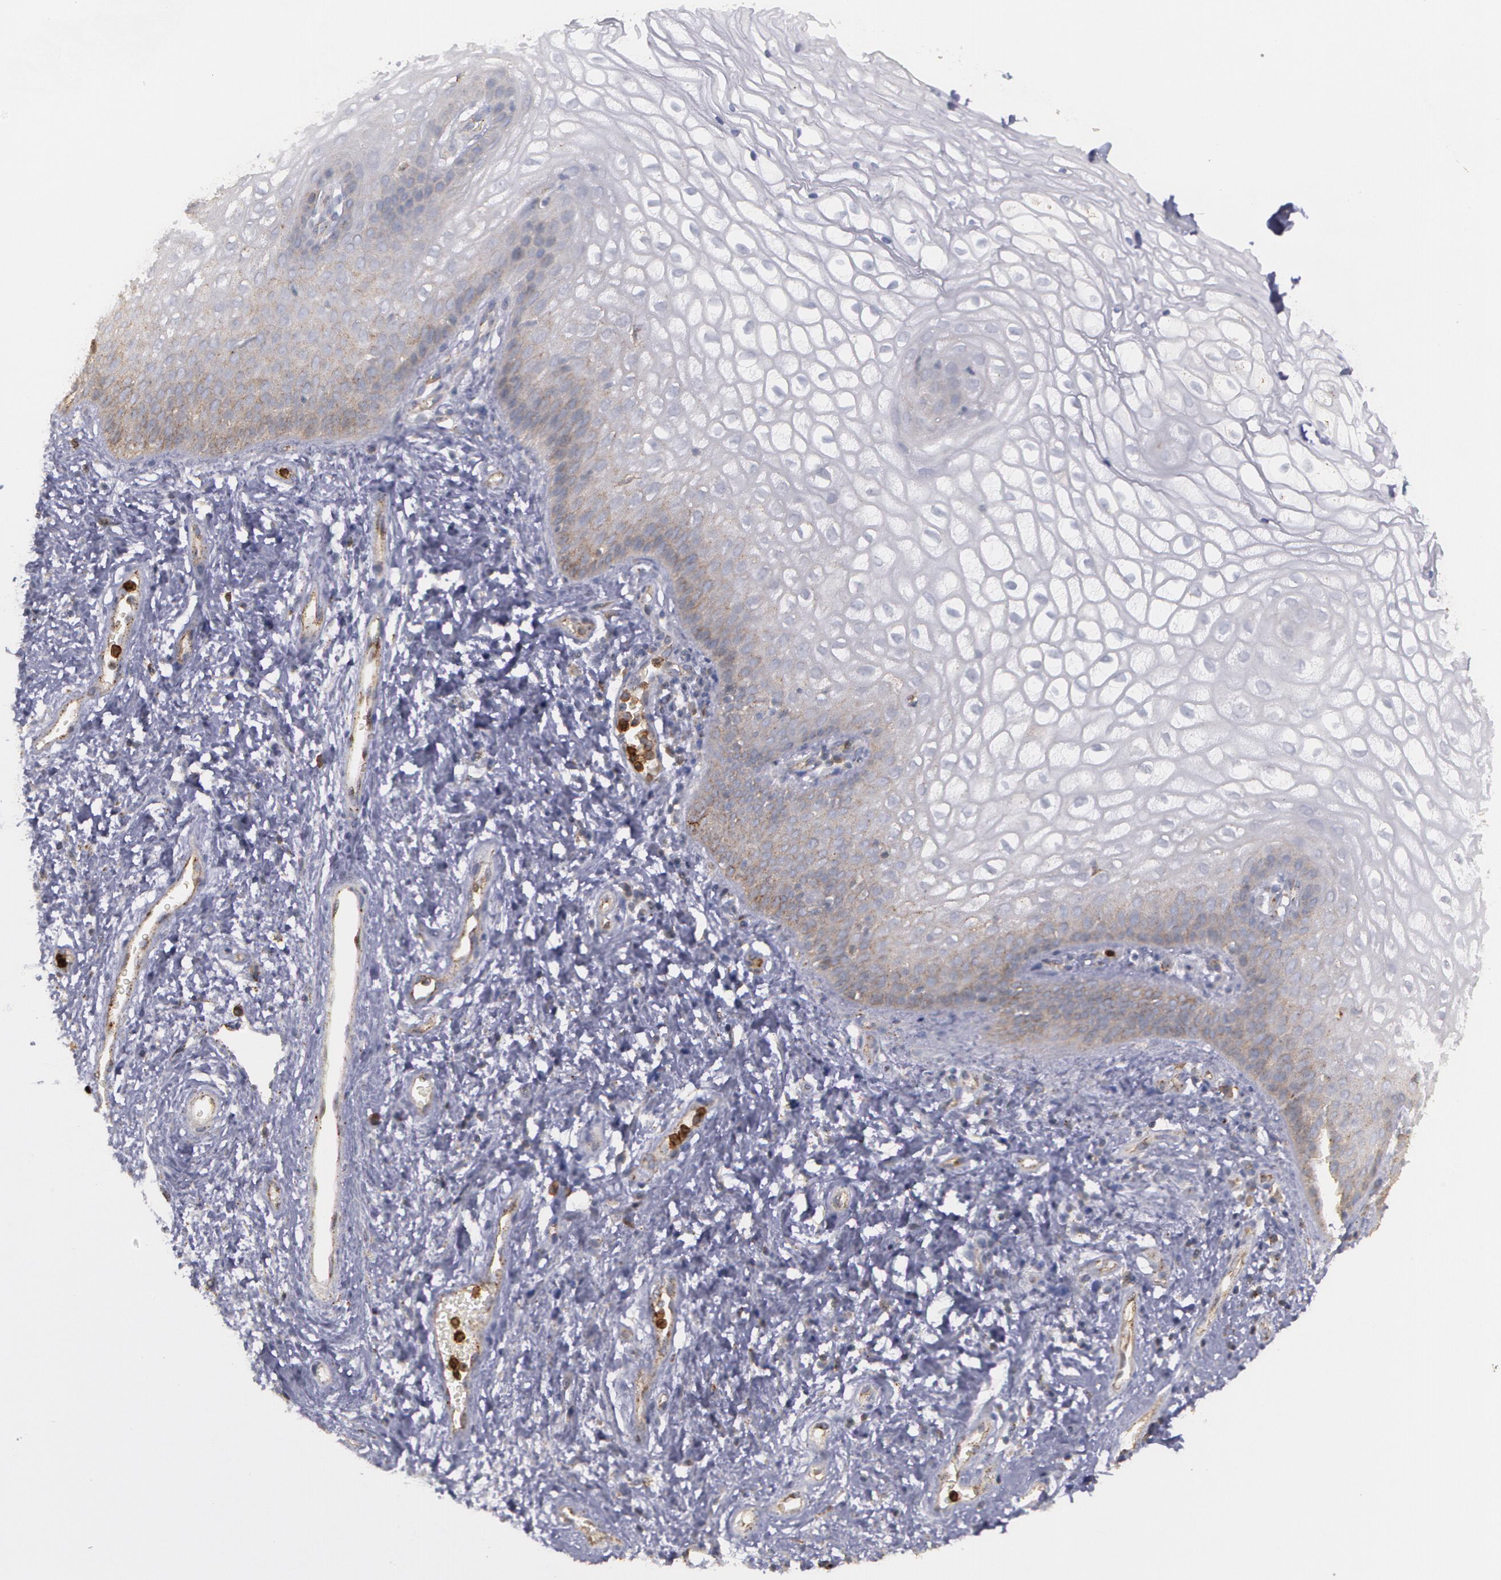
{"staining": {"intensity": "weak", "quantity": "<25%", "location": "cytoplasmic/membranous"}, "tissue": "vagina", "cell_type": "Squamous epithelial cells", "image_type": "normal", "snomed": [{"axis": "morphology", "description": "Normal tissue, NOS"}, {"axis": "topography", "description": "Vagina"}], "caption": "Immunohistochemical staining of unremarkable human vagina displays no significant positivity in squamous epithelial cells. (Stains: DAB IHC with hematoxylin counter stain, Microscopy: brightfield microscopy at high magnification).", "gene": "FLOT2", "patient": {"sex": "female", "age": 34}}